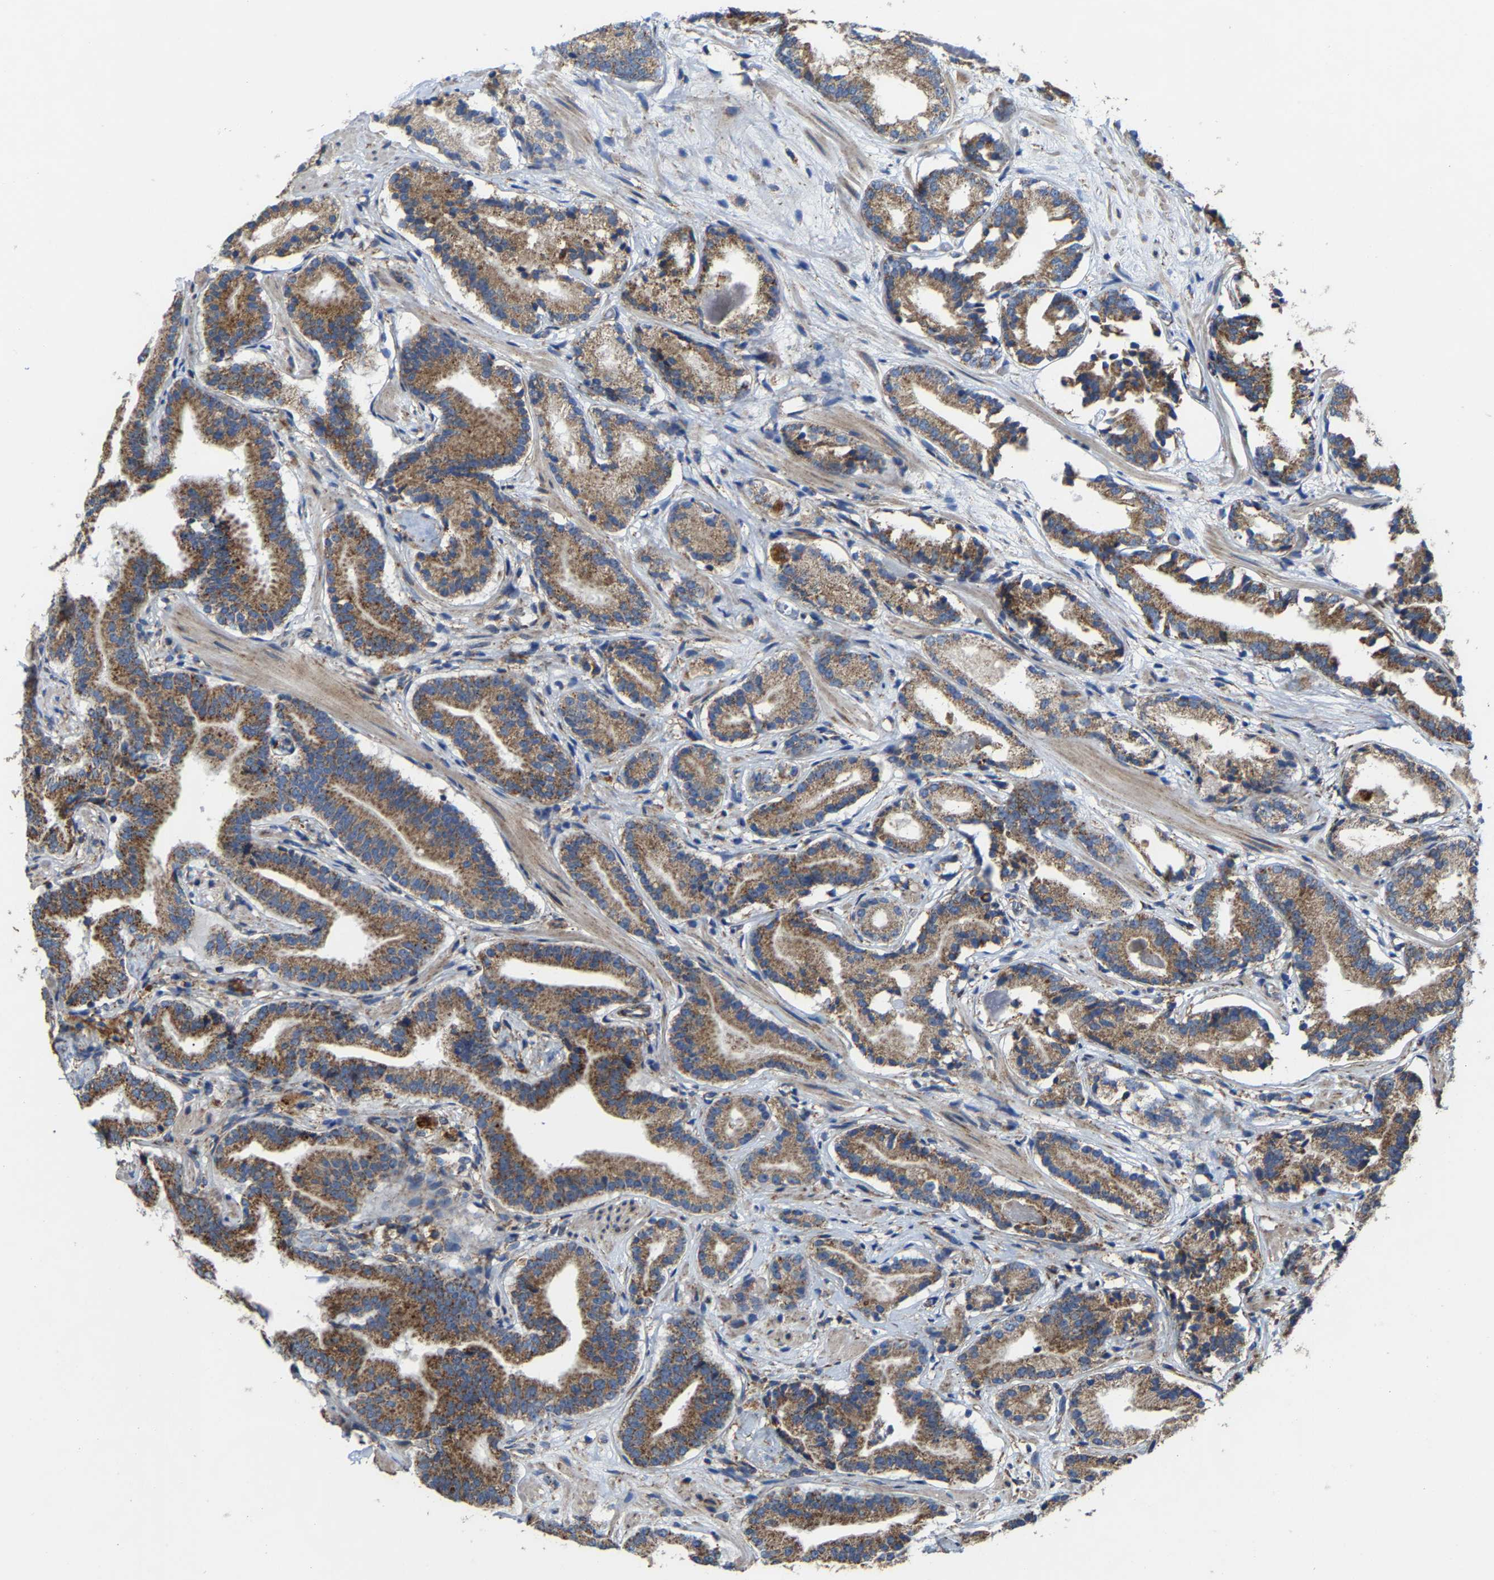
{"staining": {"intensity": "moderate", "quantity": ">75%", "location": "cytoplasmic/membranous"}, "tissue": "prostate cancer", "cell_type": "Tumor cells", "image_type": "cancer", "snomed": [{"axis": "morphology", "description": "Adenocarcinoma, Low grade"}, {"axis": "topography", "description": "Prostate"}], "caption": "A histopathology image showing moderate cytoplasmic/membranous expression in approximately >75% of tumor cells in prostate low-grade adenocarcinoma, as visualized by brown immunohistochemical staining.", "gene": "NDUFV3", "patient": {"sex": "male", "age": 51}}